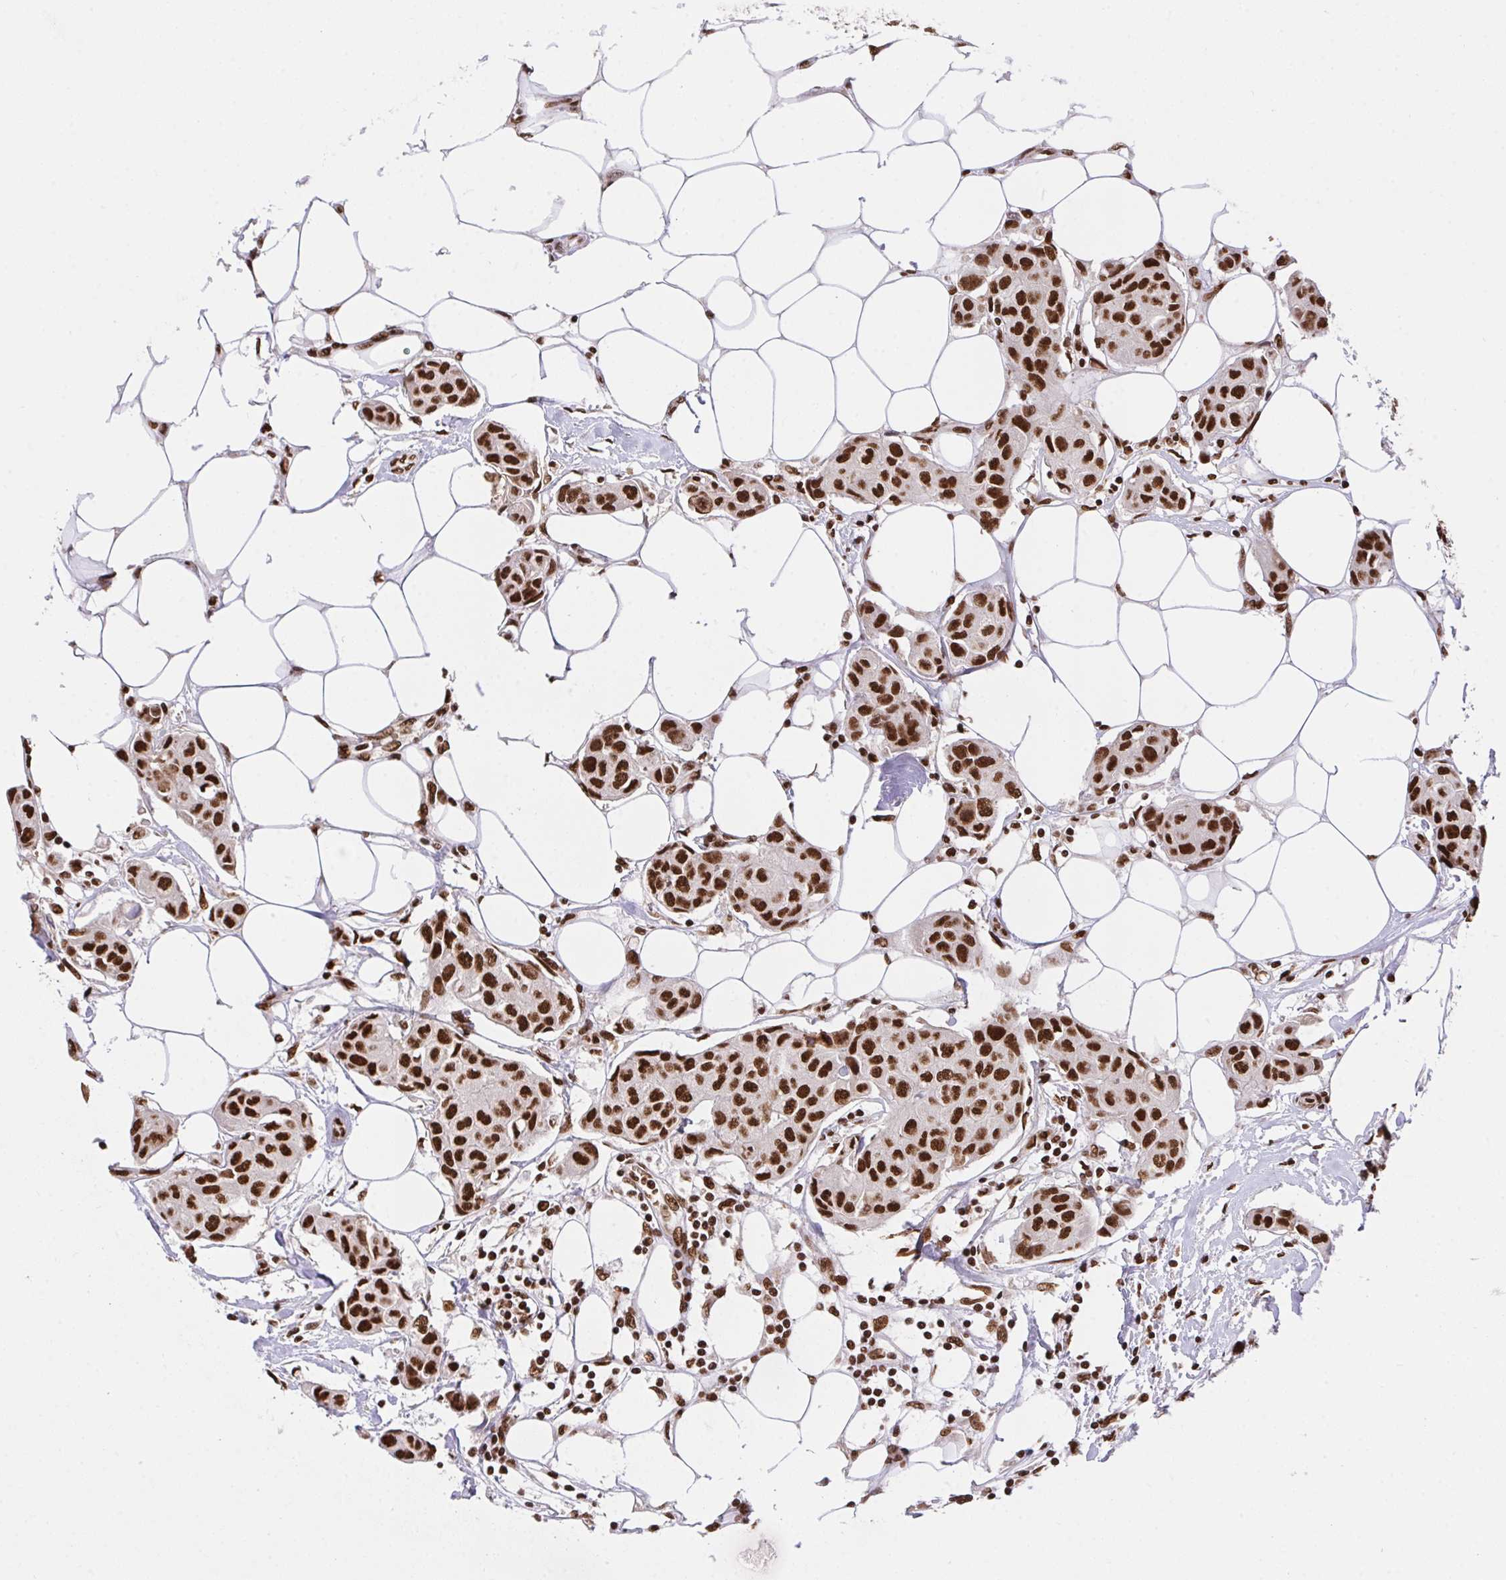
{"staining": {"intensity": "strong", "quantity": ">75%", "location": "nuclear"}, "tissue": "breast cancer", "cell_type": "Tumor cells", "image_type": "cancer", "snomed": [{"axis": "morphology", "description": "Duct carcinoma"}, {"axis": "topography", "description": "Breast"}, {"axis": "topography", "description": "Lymph node"}], "caption": "About >75% of tumor cells in human breast infiltrating ductal carcinoma reveal strong nuclear protein staining as visualized by brown immunohistochemical staining.", "gene": "HNRNPL", "patient": {"sex": "female", "age": 80}}